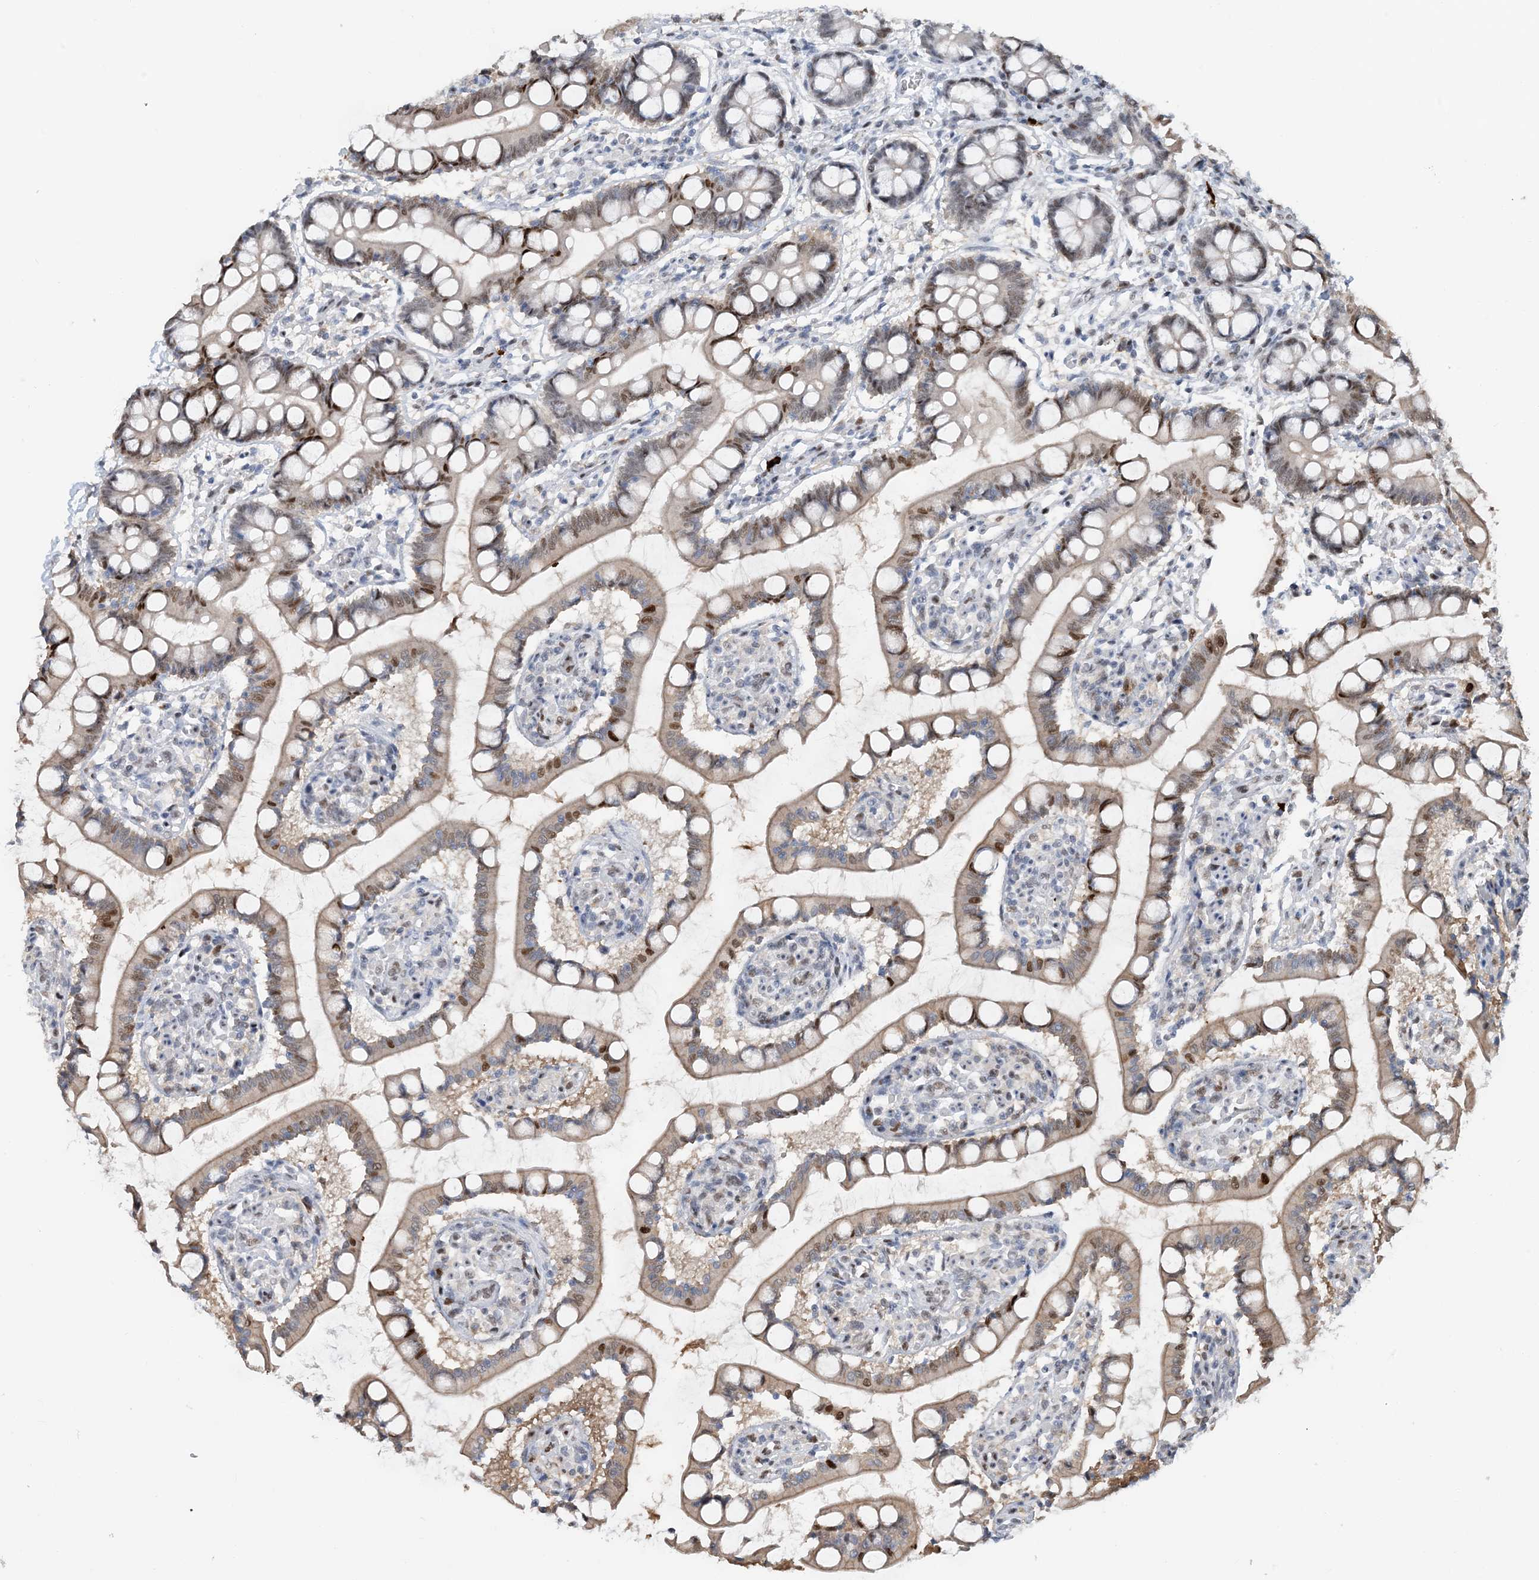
{"staining": {"intensity": "moderate", "quantity": "25%-75%", "location": "nuclear"}, "tissue": "small intestine", "cell_type": "Glandular cells", "image_type": "normal", "snomed": [{"axis": "morphology", "description": "Normal tissue, NOS"}, {"axis": "topography", "description": "Small intestine"}], "caption": "High-power microscopy captured an IHC micrograph of unremarkable small intestine, revealing moderate nuclear positivity in about 25%-75% of glandular cells. Immunohistochemistry (ihc) stains the protein in brown and the nuclei are stained blue.", "gene": "HEMK1", "patient": {"sex": "male", "age": 52}}